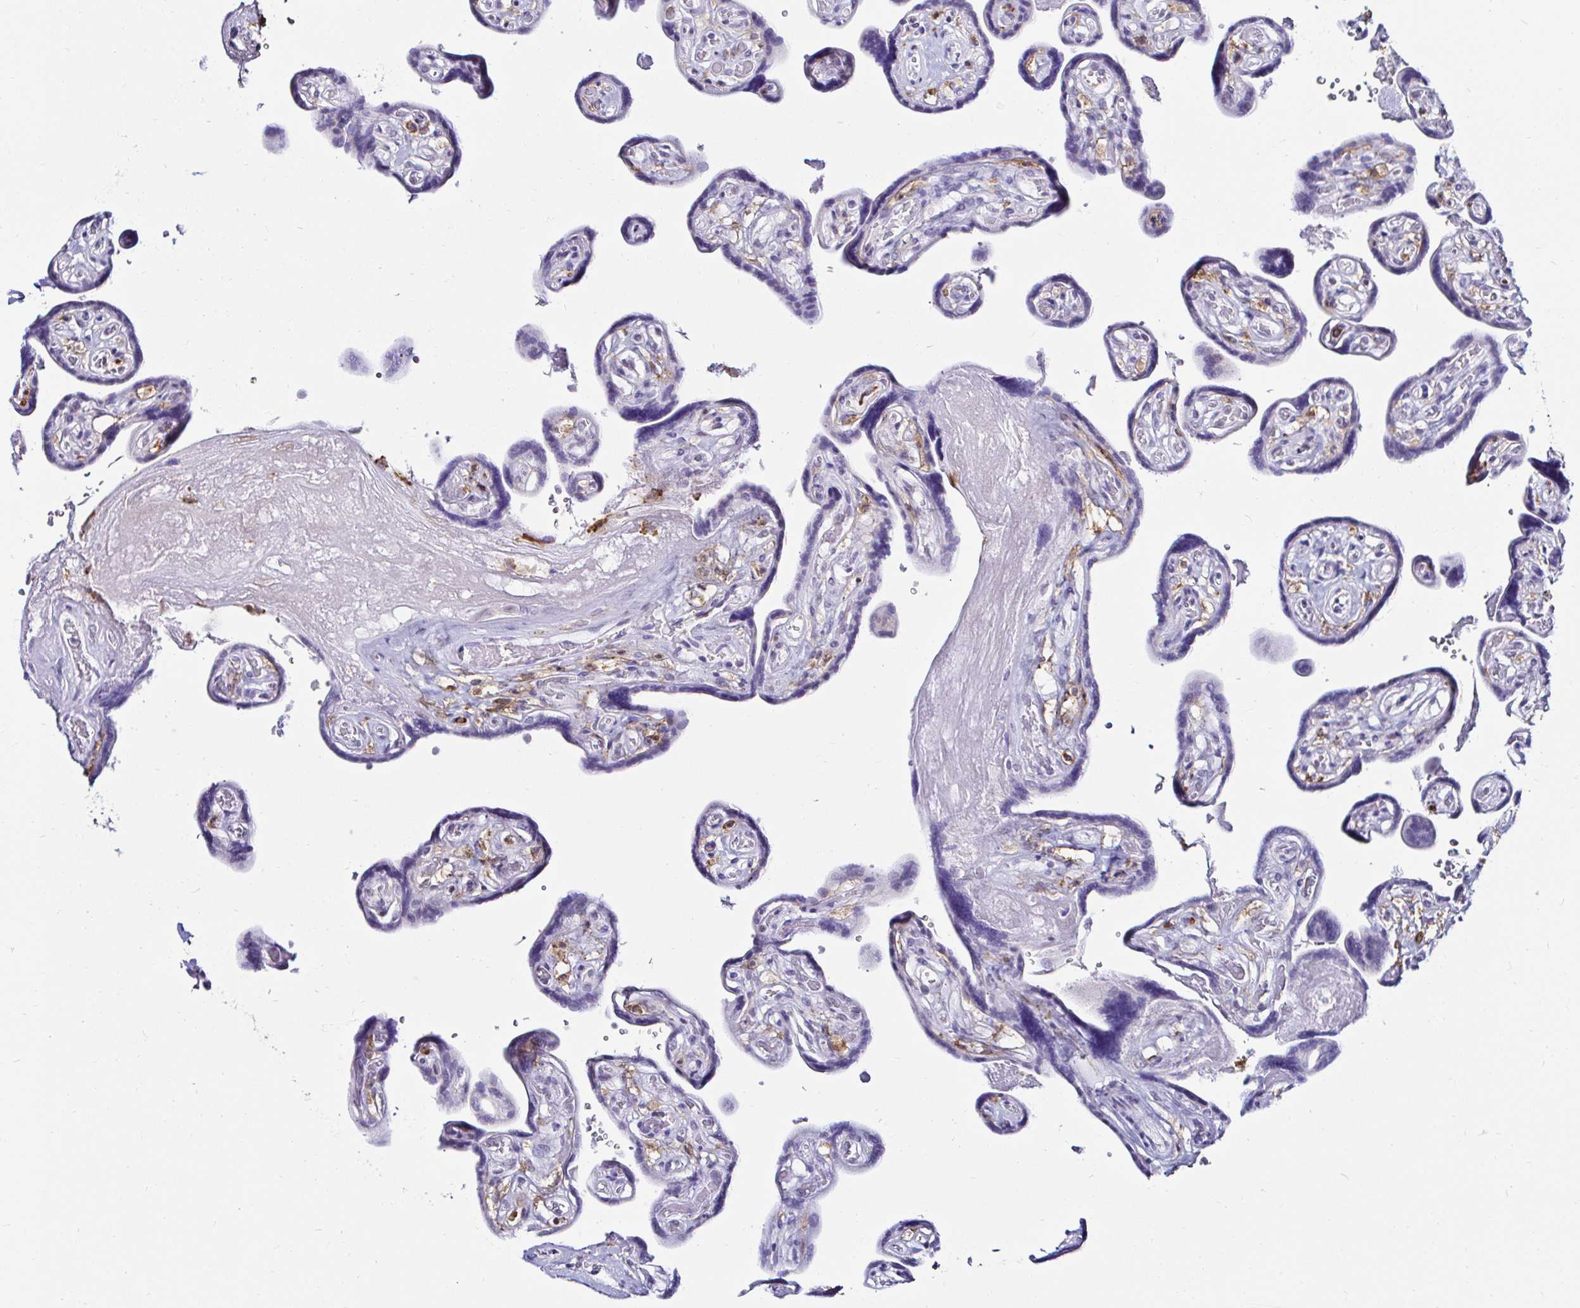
{"staining": {"intensity": "negative", "quantity": "none", "location": "none"}, "tissue": "placenta", "cell_type": "Trophoblastic cells", "image_type": "normal", "snomed": [{"axis": "morphology", "description": "Normal tissue, NOS"}, {"axis": "topography", "description": "Placenta"}], "caption": "Immunohistochemical staining of normal placenta reveals no significant positivity in trophoblastic cells.", "gene": "CYBB", "patient": {"sex": "female", "age": 32}}